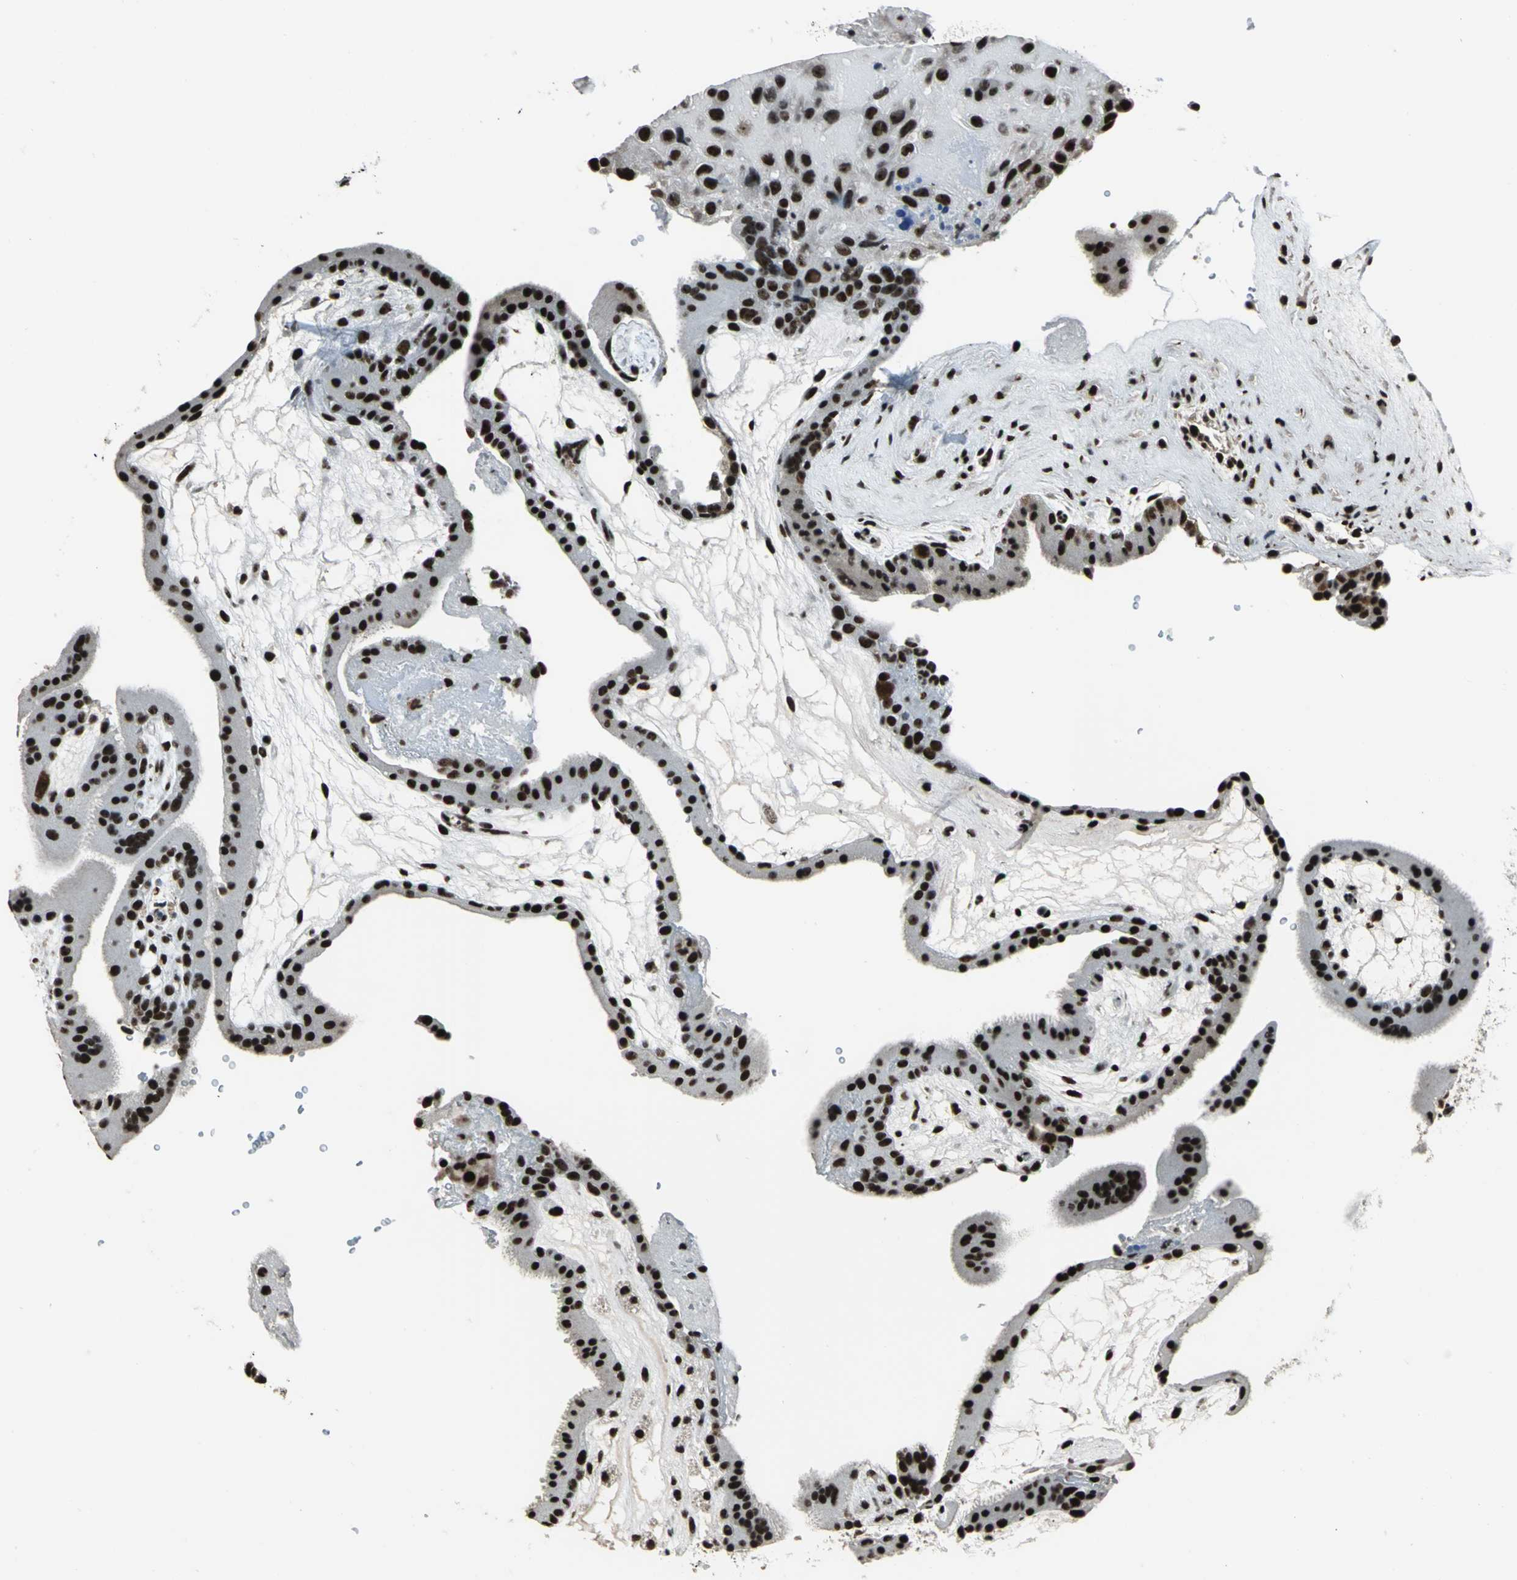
{"staining": {"intensity": "strong", "quantity": ">75%", "location": "nuclear"}, "tissue": "placenta", "cell_type": "Decidual cells", "image_type": "normal", "snomed": [{"axis": "morphology", "description": "Normal tissue, NOS"}, {"axis": "topography", "description": "Placenta"}], "caption": "Brown immunohistochemical staining in unremarkable human placenta displays strong nuclear staining in about >75% of decidual cells.", "gene": "UBTF", "patient": {"sex": "female", "age": 19}}